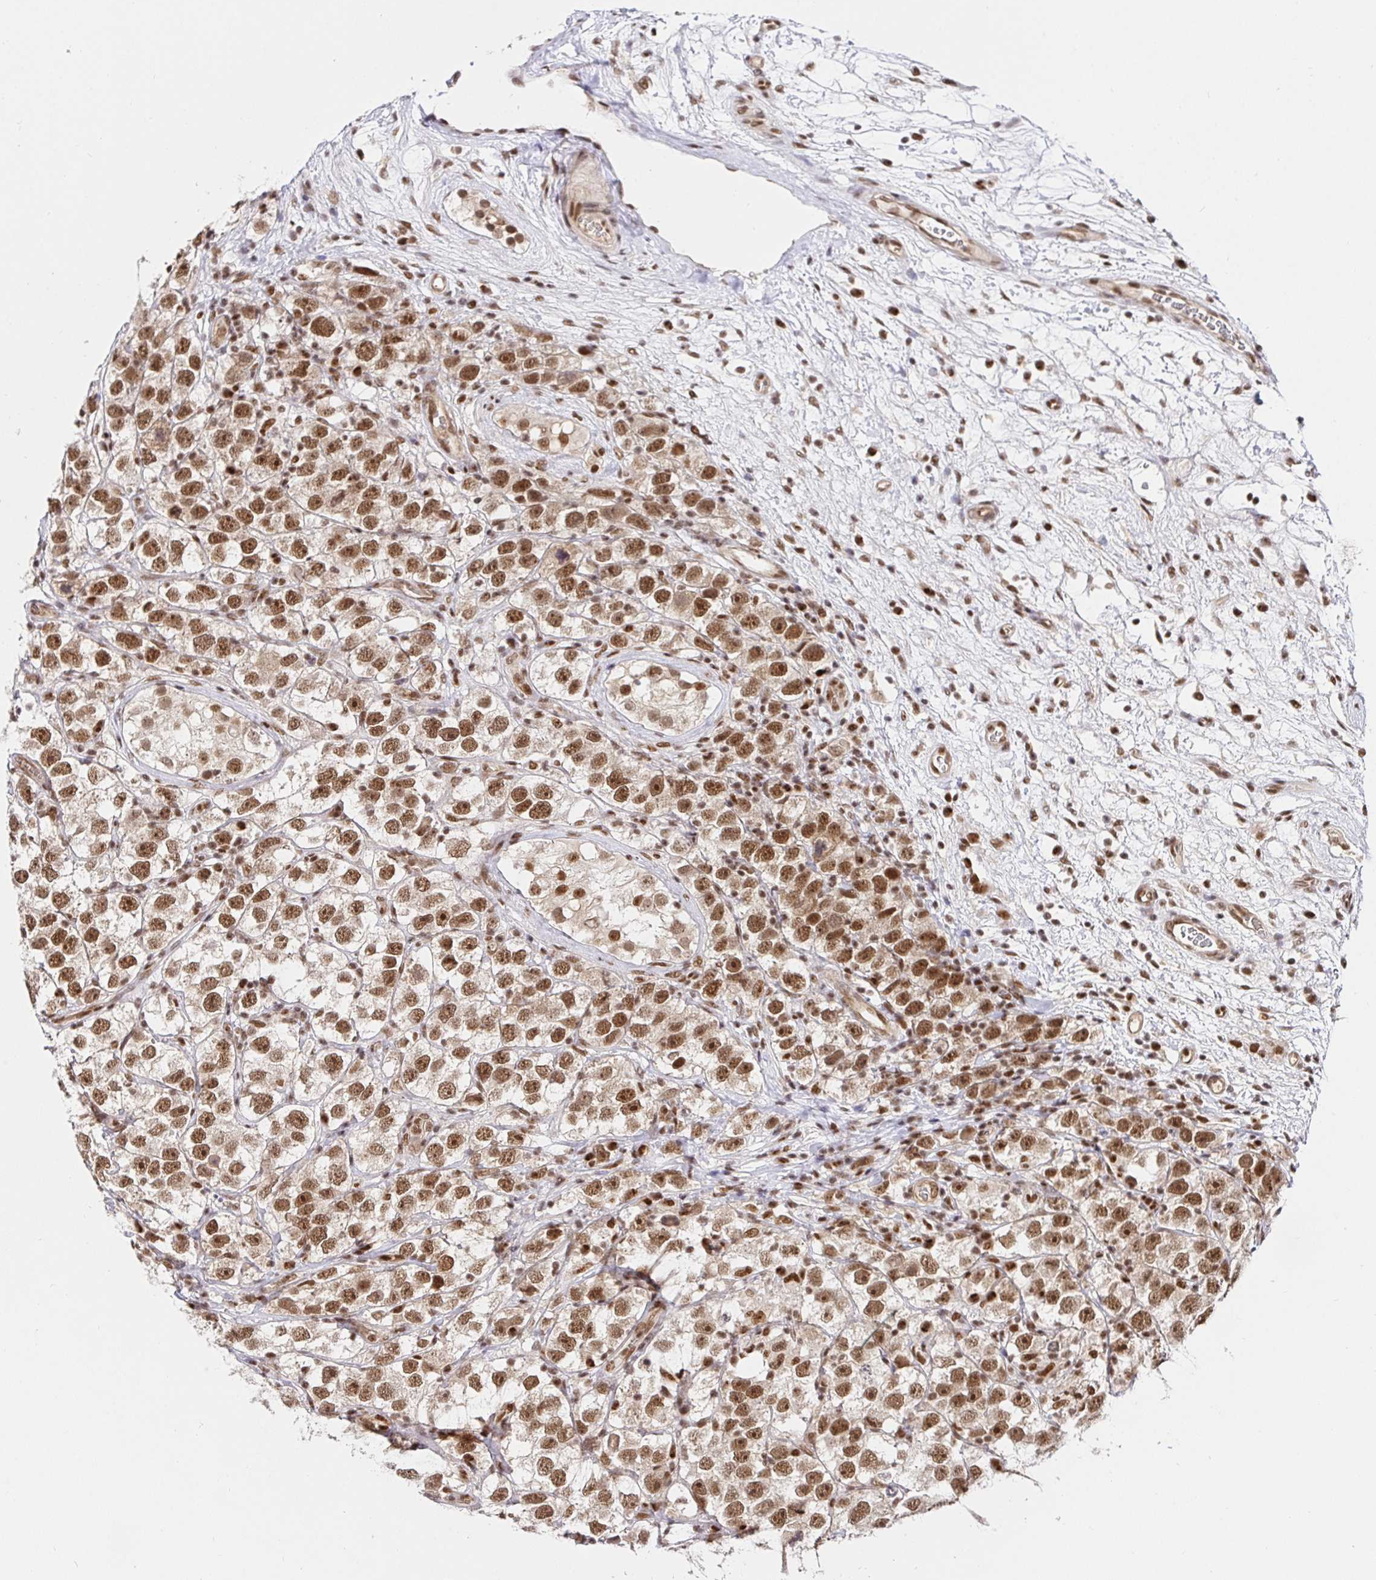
{"staining": {"intensity": "moderate", "quantity": ">75%", "location": "nuclear"}, "tissue": "testis cancer", "cell_type": "Tumor cells", "image_type": "cancer", "snomed": [{"axis": "morphology", "description": "Seminoma, NOS"}, {"axis": "topography", "description": "Testis"}], "caption": "IHC (DAB (3,3'-diaminobenzidine)) staining of testis seminoma shows moderate nuclear protein positivity in approximately >75% of tumor cells.", "gene": "USF1", "patient": {"sex": "male", "age": 26}}